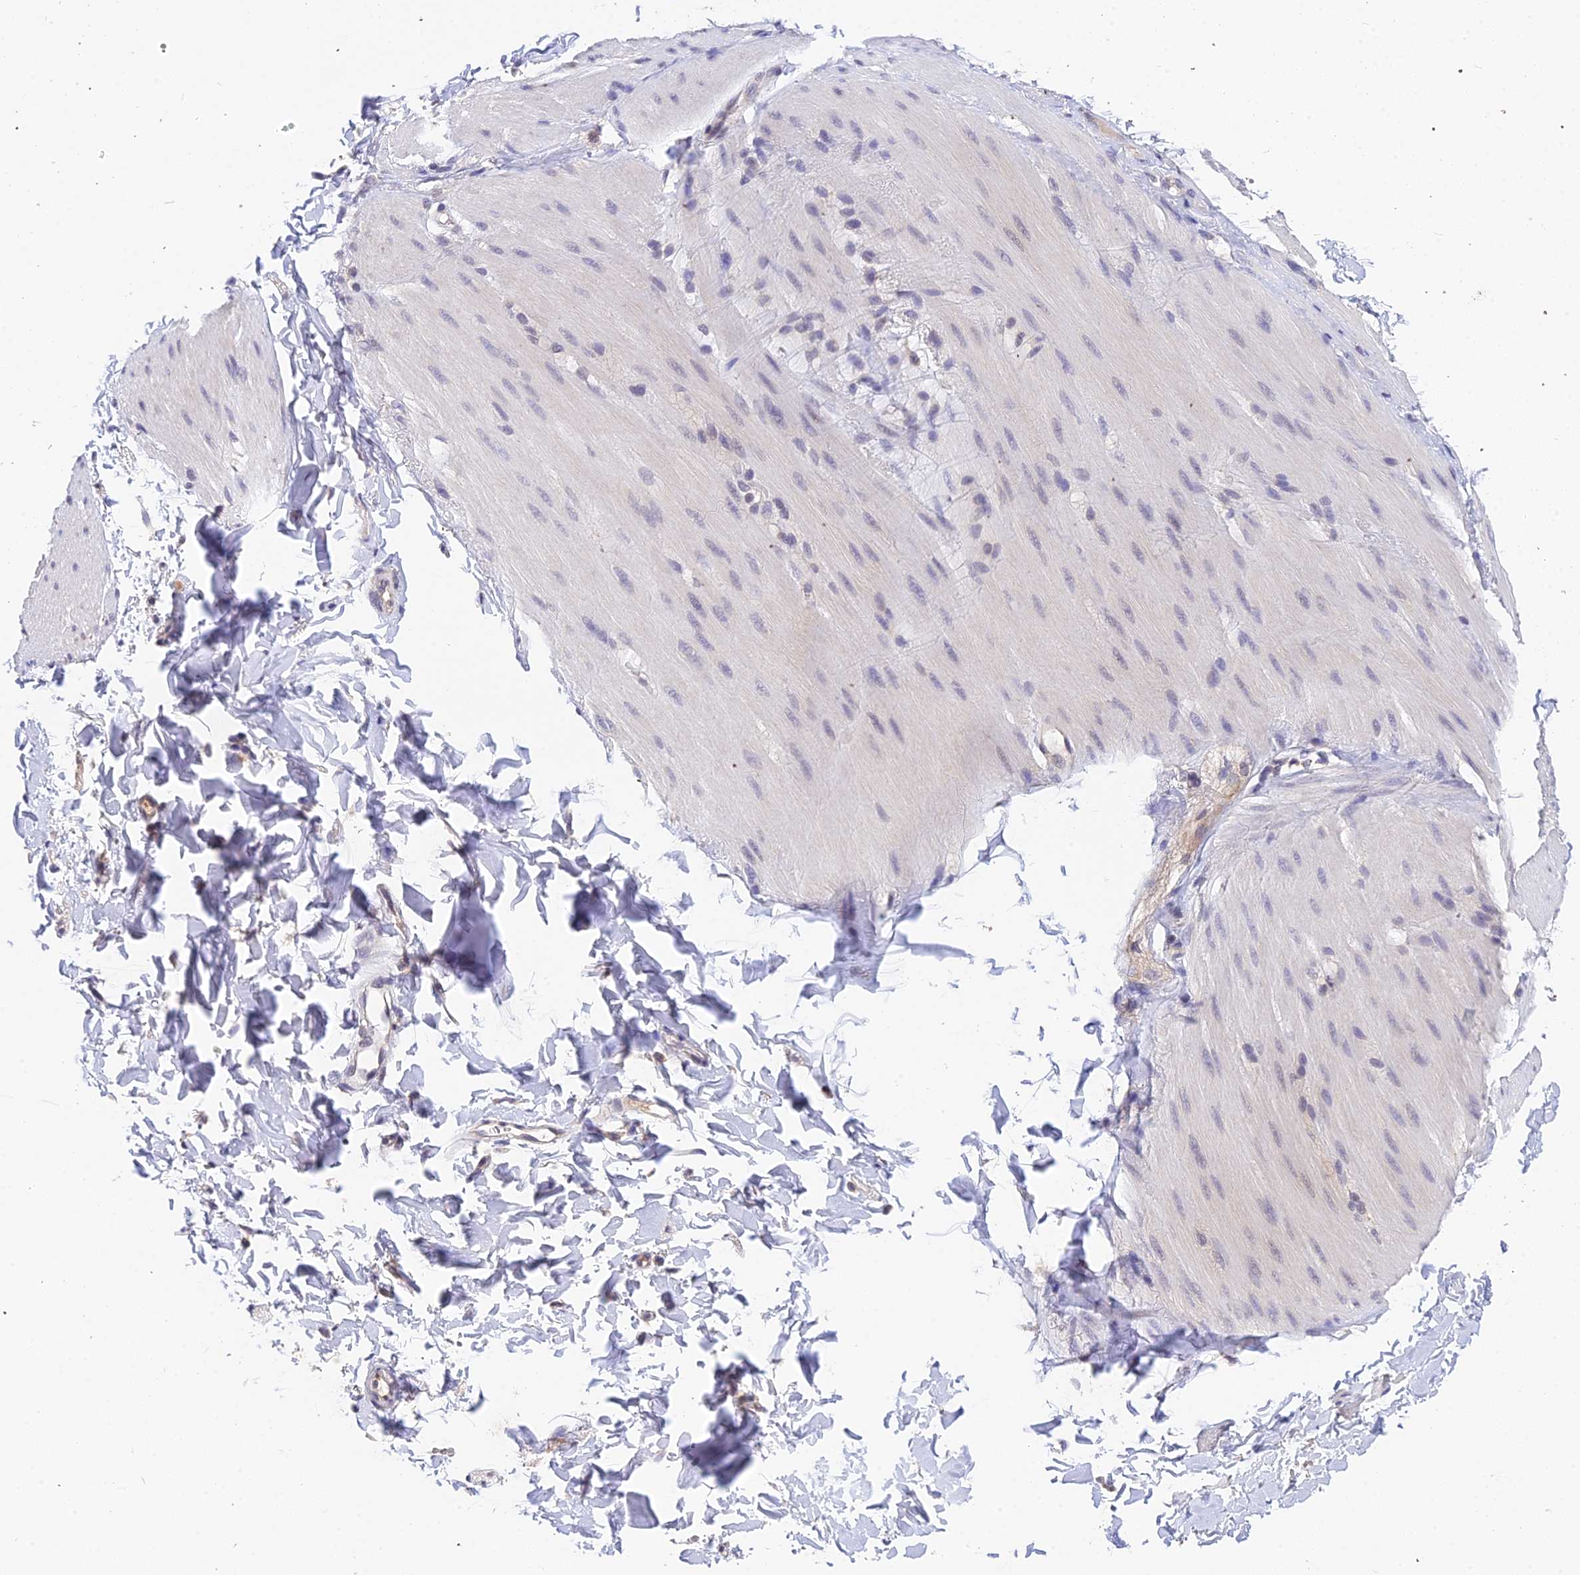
{"staining": {"intensity": "negative", "quantity": "none", "location": "none"}, "tissue": "smooth muscle", "cell_type": "Smooth muscle cells", "image_type": "normal", "snomed": [{"axis": "morphology", "description": "Normal tissue, NOS"}, {"axis": "topography", "description": "Smooth muscle"}, {"axis": "topography", "description": "Small intestine"}], "caption": "DAB (3,3'-diaminobenzidine) immunohistochemical staining of benign human smooth muscle displays no significant expression in smooth muscle cells.", "gene": "TEKT1", "patient": {"sex": "female", "age": 84}}